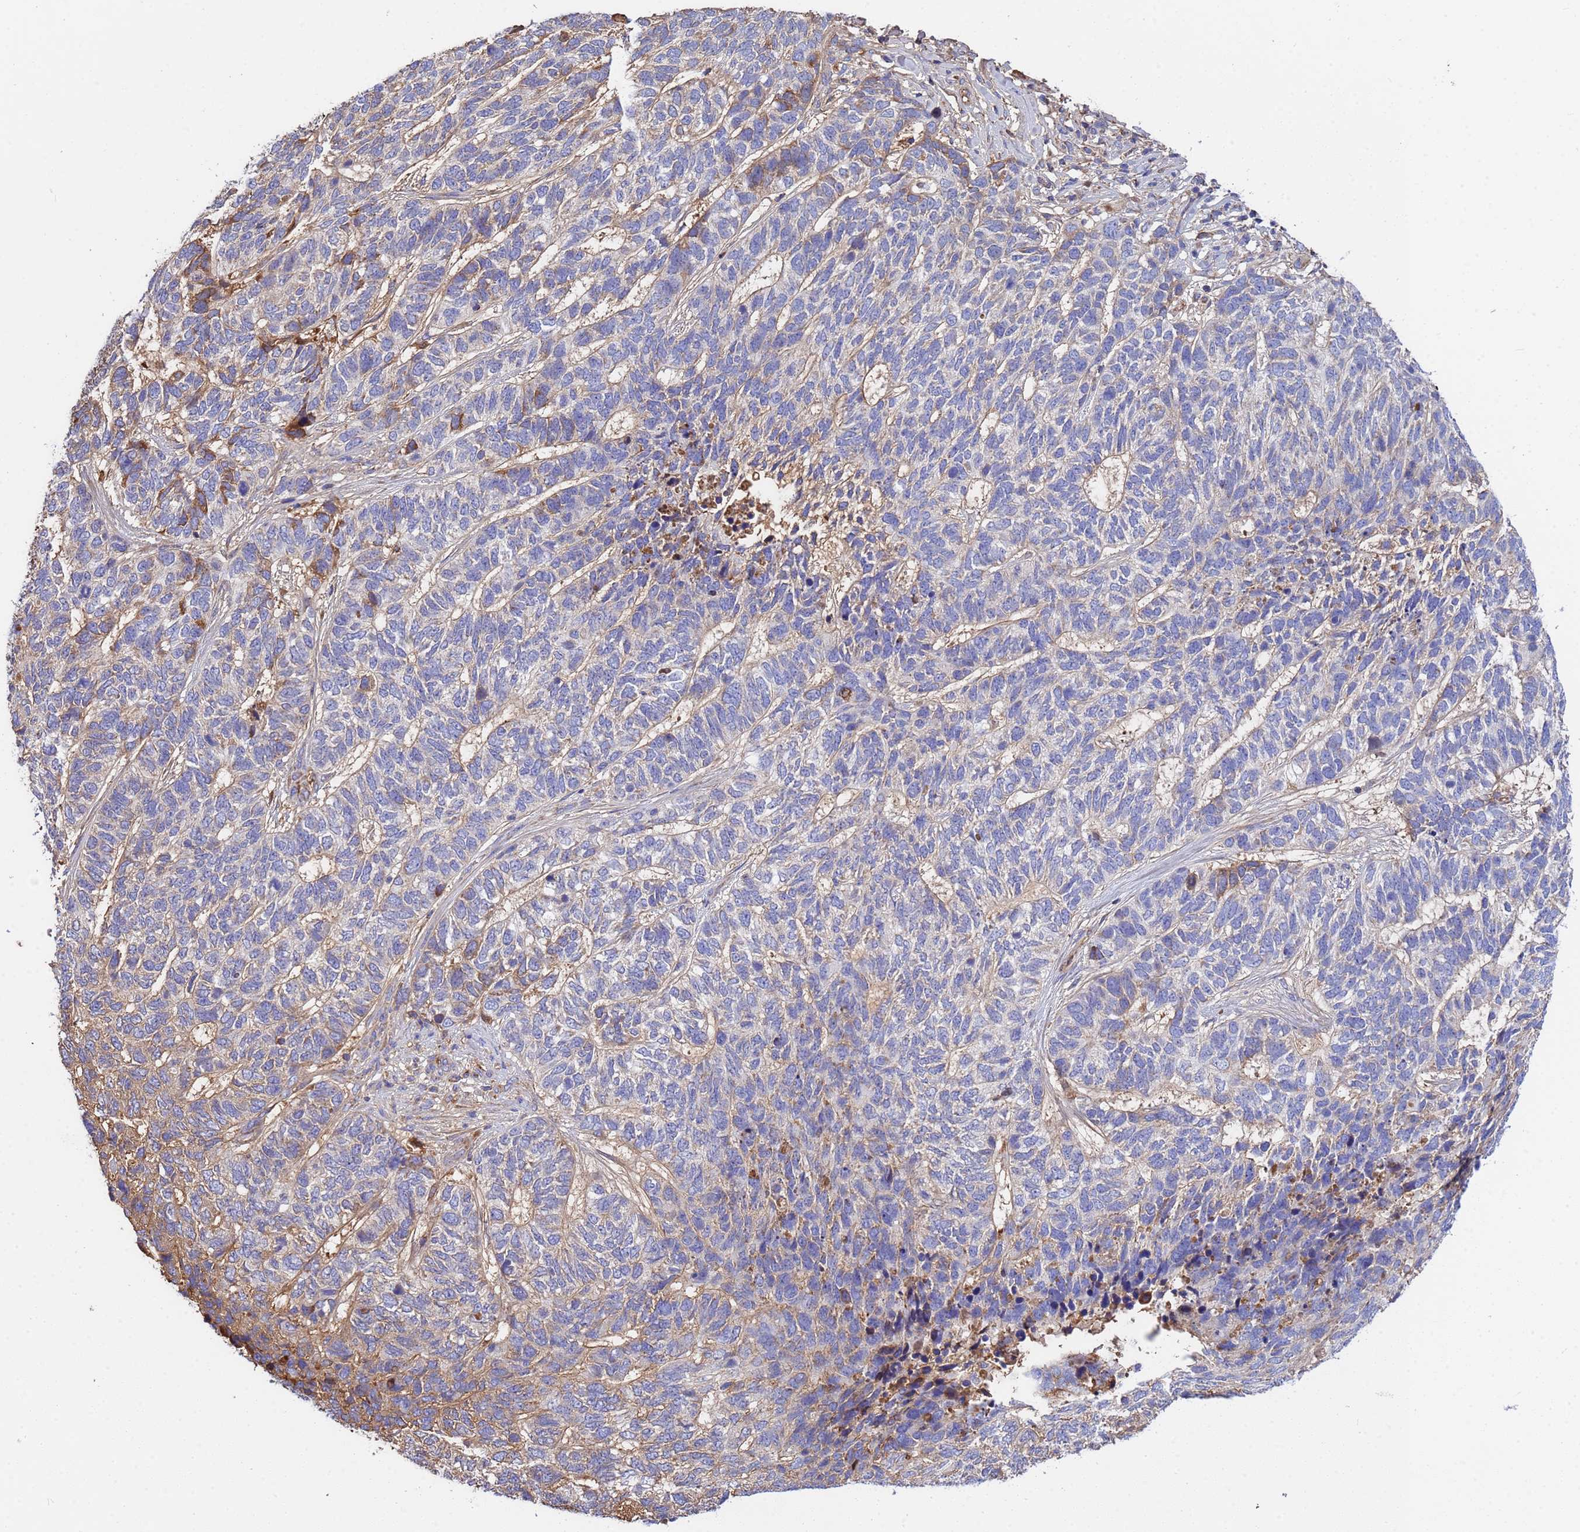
{"staining": {"intensity": "weak", "quantity": "<25%", "location": "cytoplasmic/membranous"}, "tissue": "skin cancer", "cell_type": "Tumor cells", "image_type": "cancer", "snomed": [{"axis": "morphology", "description": "Basal cell carcinoma"}, {"axis": "topography", "description": "Skin"}], "caption": "This is a photomicrograph of immunohistochemistry staining of skin cancer, which shows no staining in tumor cells.", "gene": "GLUD1", "patient": {"sex": "female", "age": 65}}